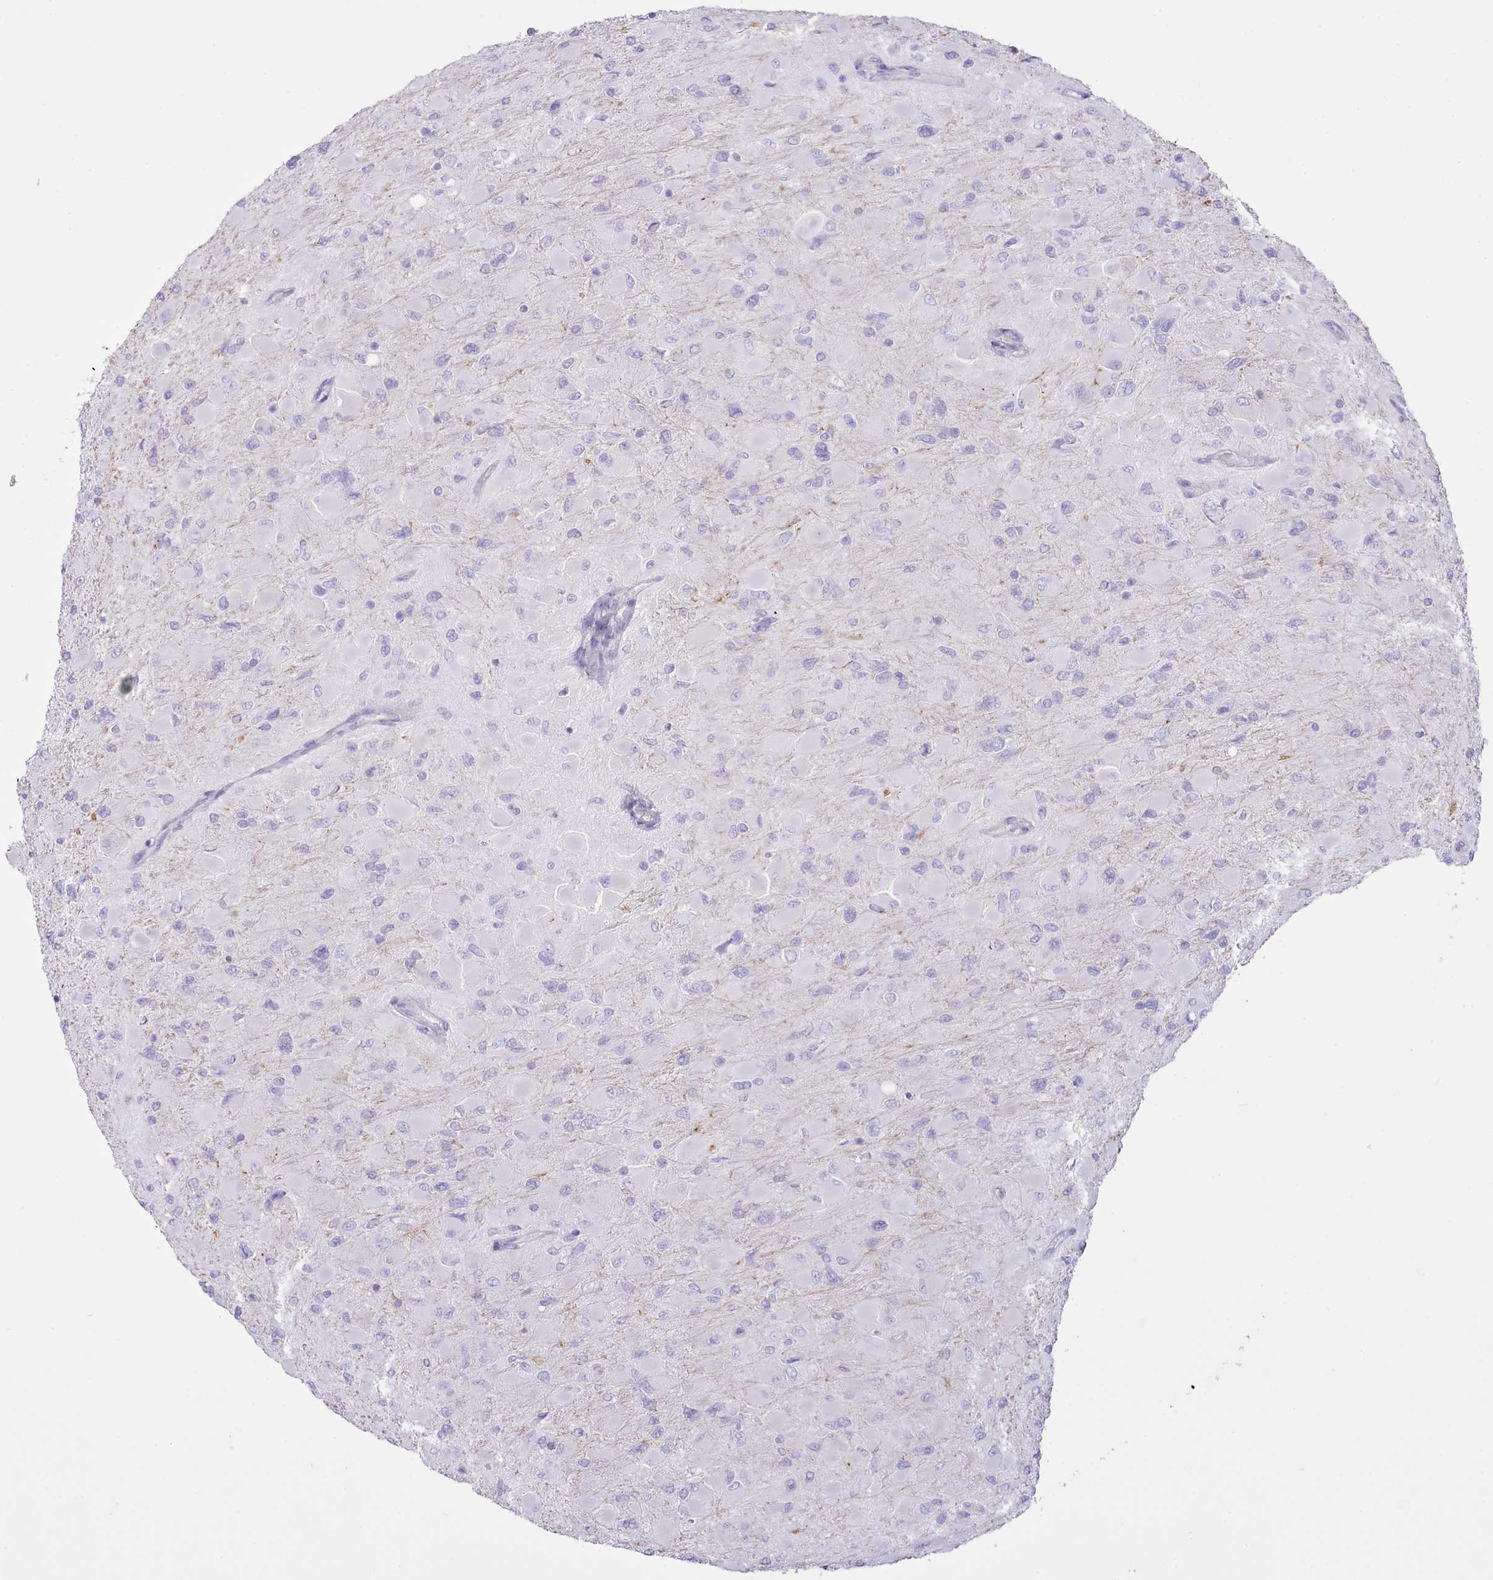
{"staining": {"intensity": "negative", "quantity": "none", "location": "none"}, "tissue": "glioma", "cell_type": "Tumor cells", "image_type": "cancer", "snomed": [{"axis": "morphology", "description": "Glioma, malignant, High grade"}, {"axis": "topography", "description": "Cerebral cortex"}], "caption": "This is a photomicrograph of immunohistochemistry staining of glioma, which shows no staining in tumor cells. (Brightfield microscopy of DAB immunohistochemistry (IHC) at high magnification).", "gene": "MDFI", "patient": {"sex": "female", "age": 36}}